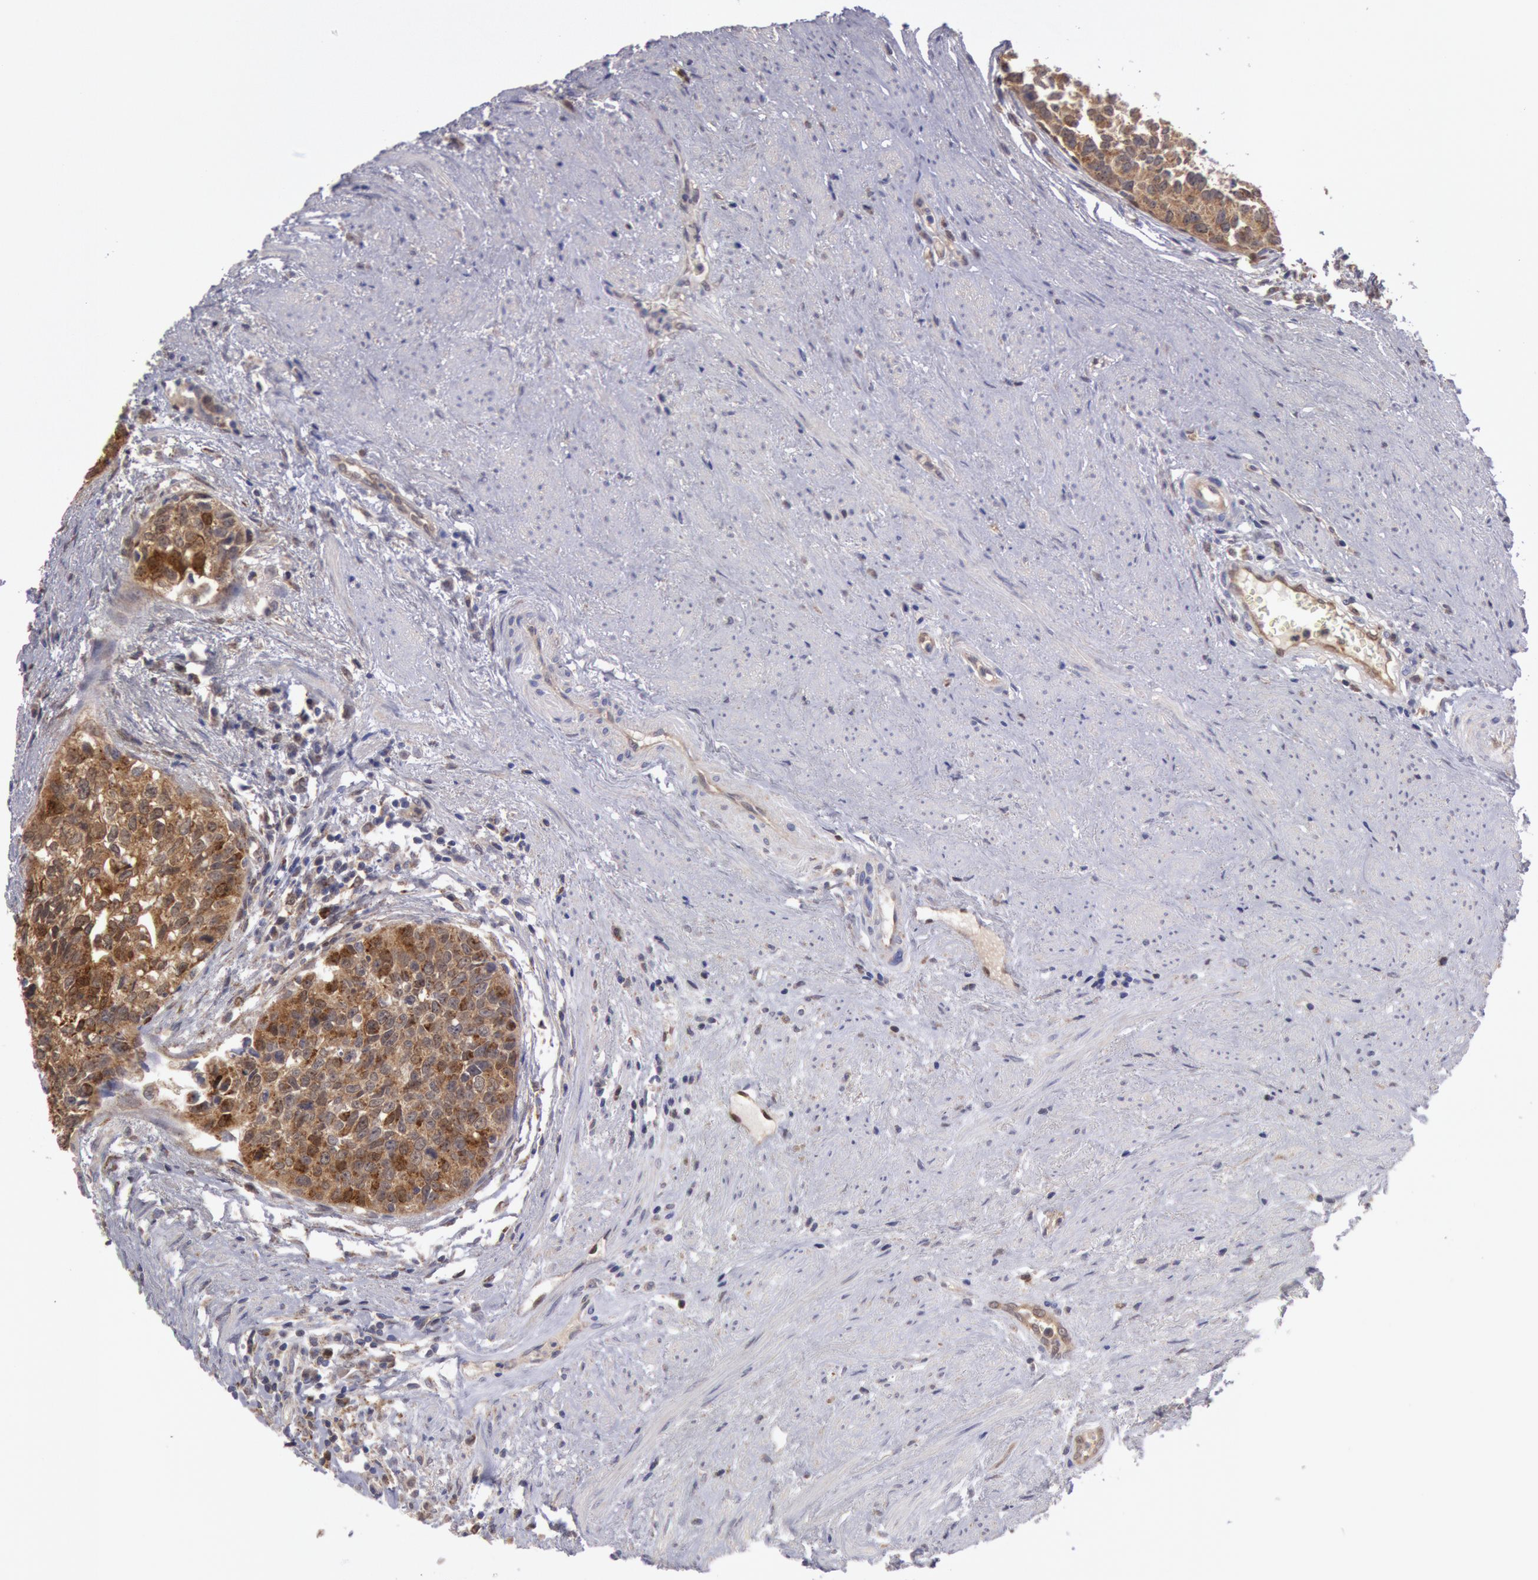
{"staining": {"intensity": "moderate", "quantity": ">75%", "location": "cytoplasmic/membranous"}, "tissue": "urothelial cancer", "cell_type": "Tumor cells", "image_type": "cancer", "snomed": [{"axis": "morphology", "description": "Urothelial carcinoma, High grade"}, {"axis": "topography", "description": "Urinary bladder"}], "caption": "Protein staining of urothelial cancer tissue exhibits moderate cytoplasmic/membranous expression in about >75% of tumor cells. The staining was performed using DAB to visualize the protein expression in brown, while the nuclei were stained in blue with hematoxylin (Magnification: 20x).", "gene": "MPST", "patient": {"sex": "male", "age": 81}}